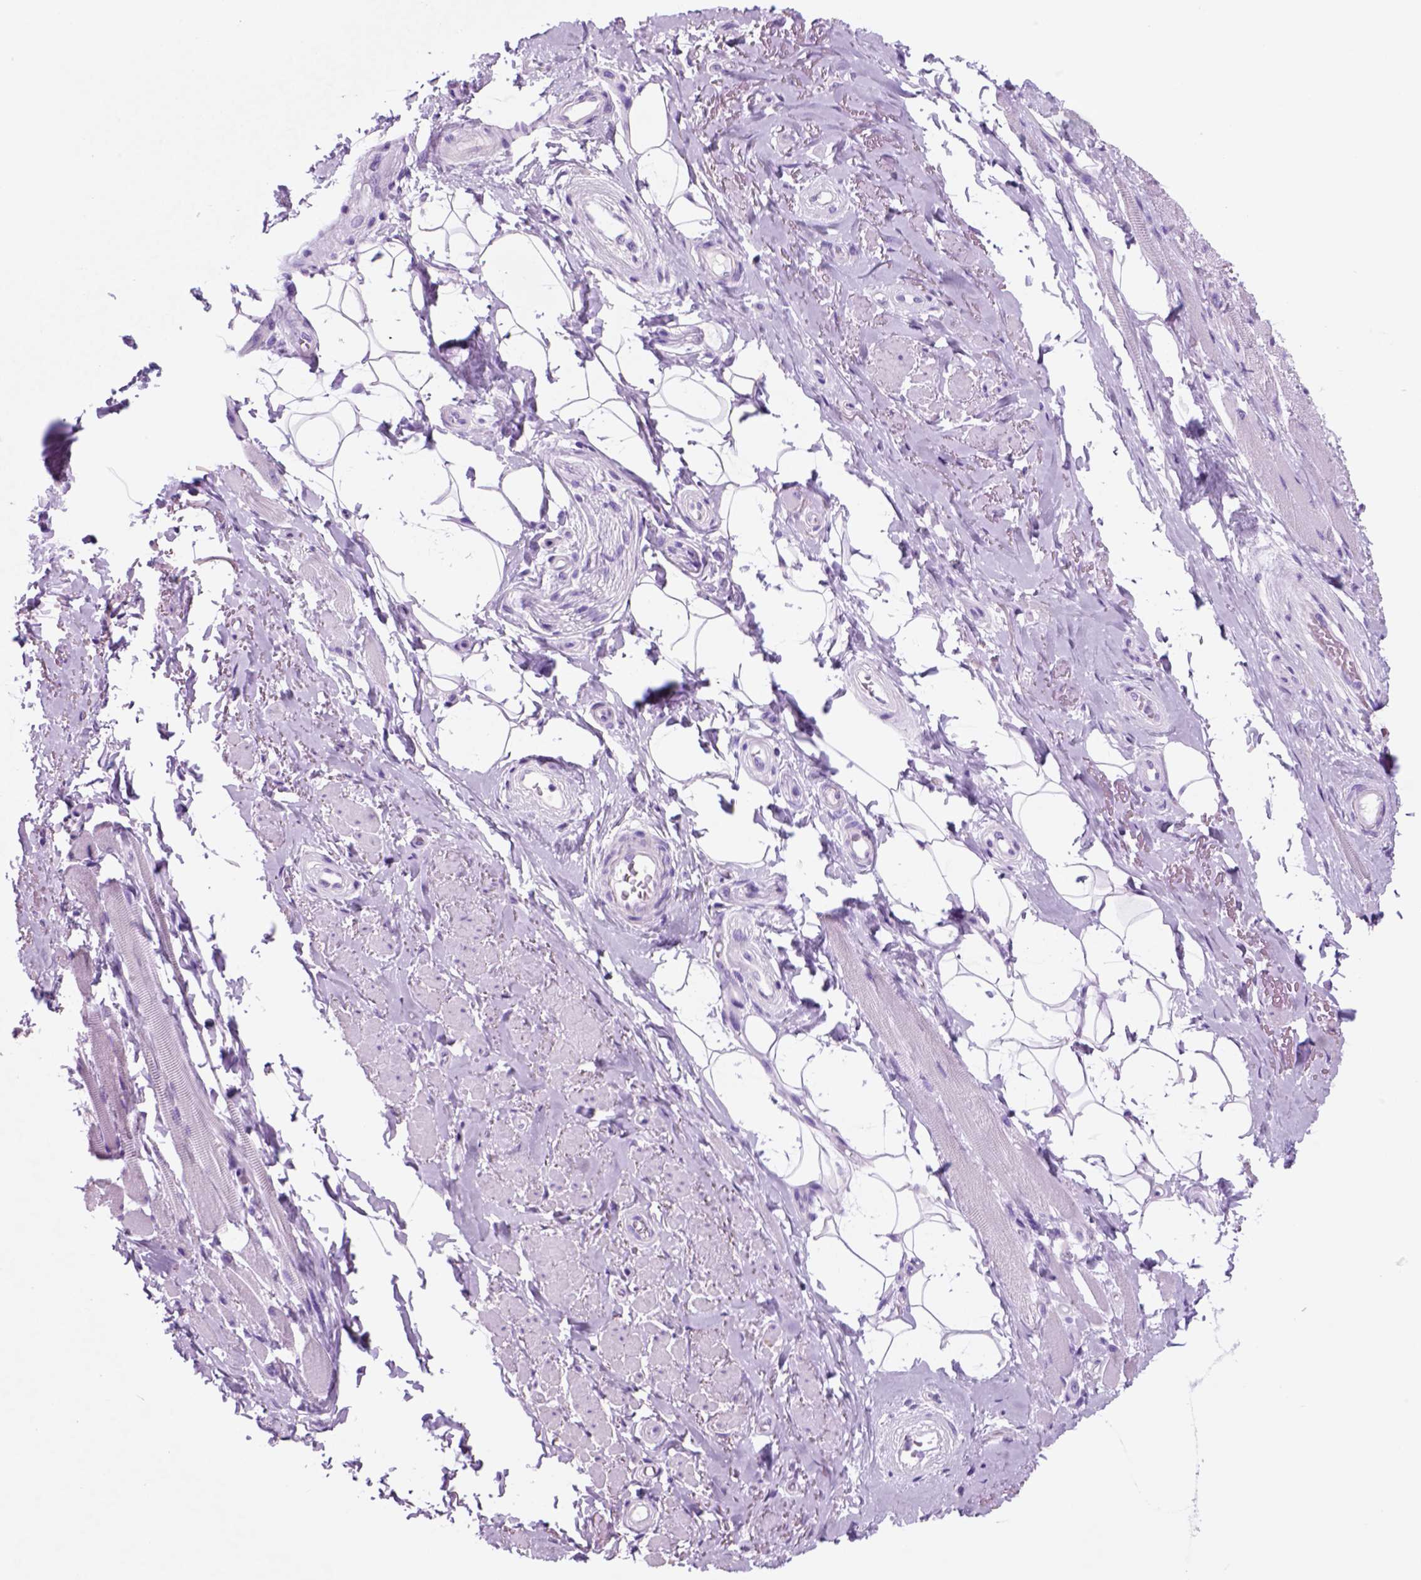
{"staining": {"intensity": "negative", "quantity": "none", "location": "none"}, "tissue": "adipose tissue", "cell_type": "Adipocytes", "image_type": "normal", "snomed": [{"axis": "morphology", "description": "Normal tissue, NOS"}, {"axis": "topography", "description": "Anal"}, {"axis": "topography", "description": "Peripheral nerve tissue"}], "caption": "This is an IHC image of normal human adipose tissue. There is no expression in adipocytes.", "gene": "HHIPL2", "patient": {"sex": "male", "age": 53}}